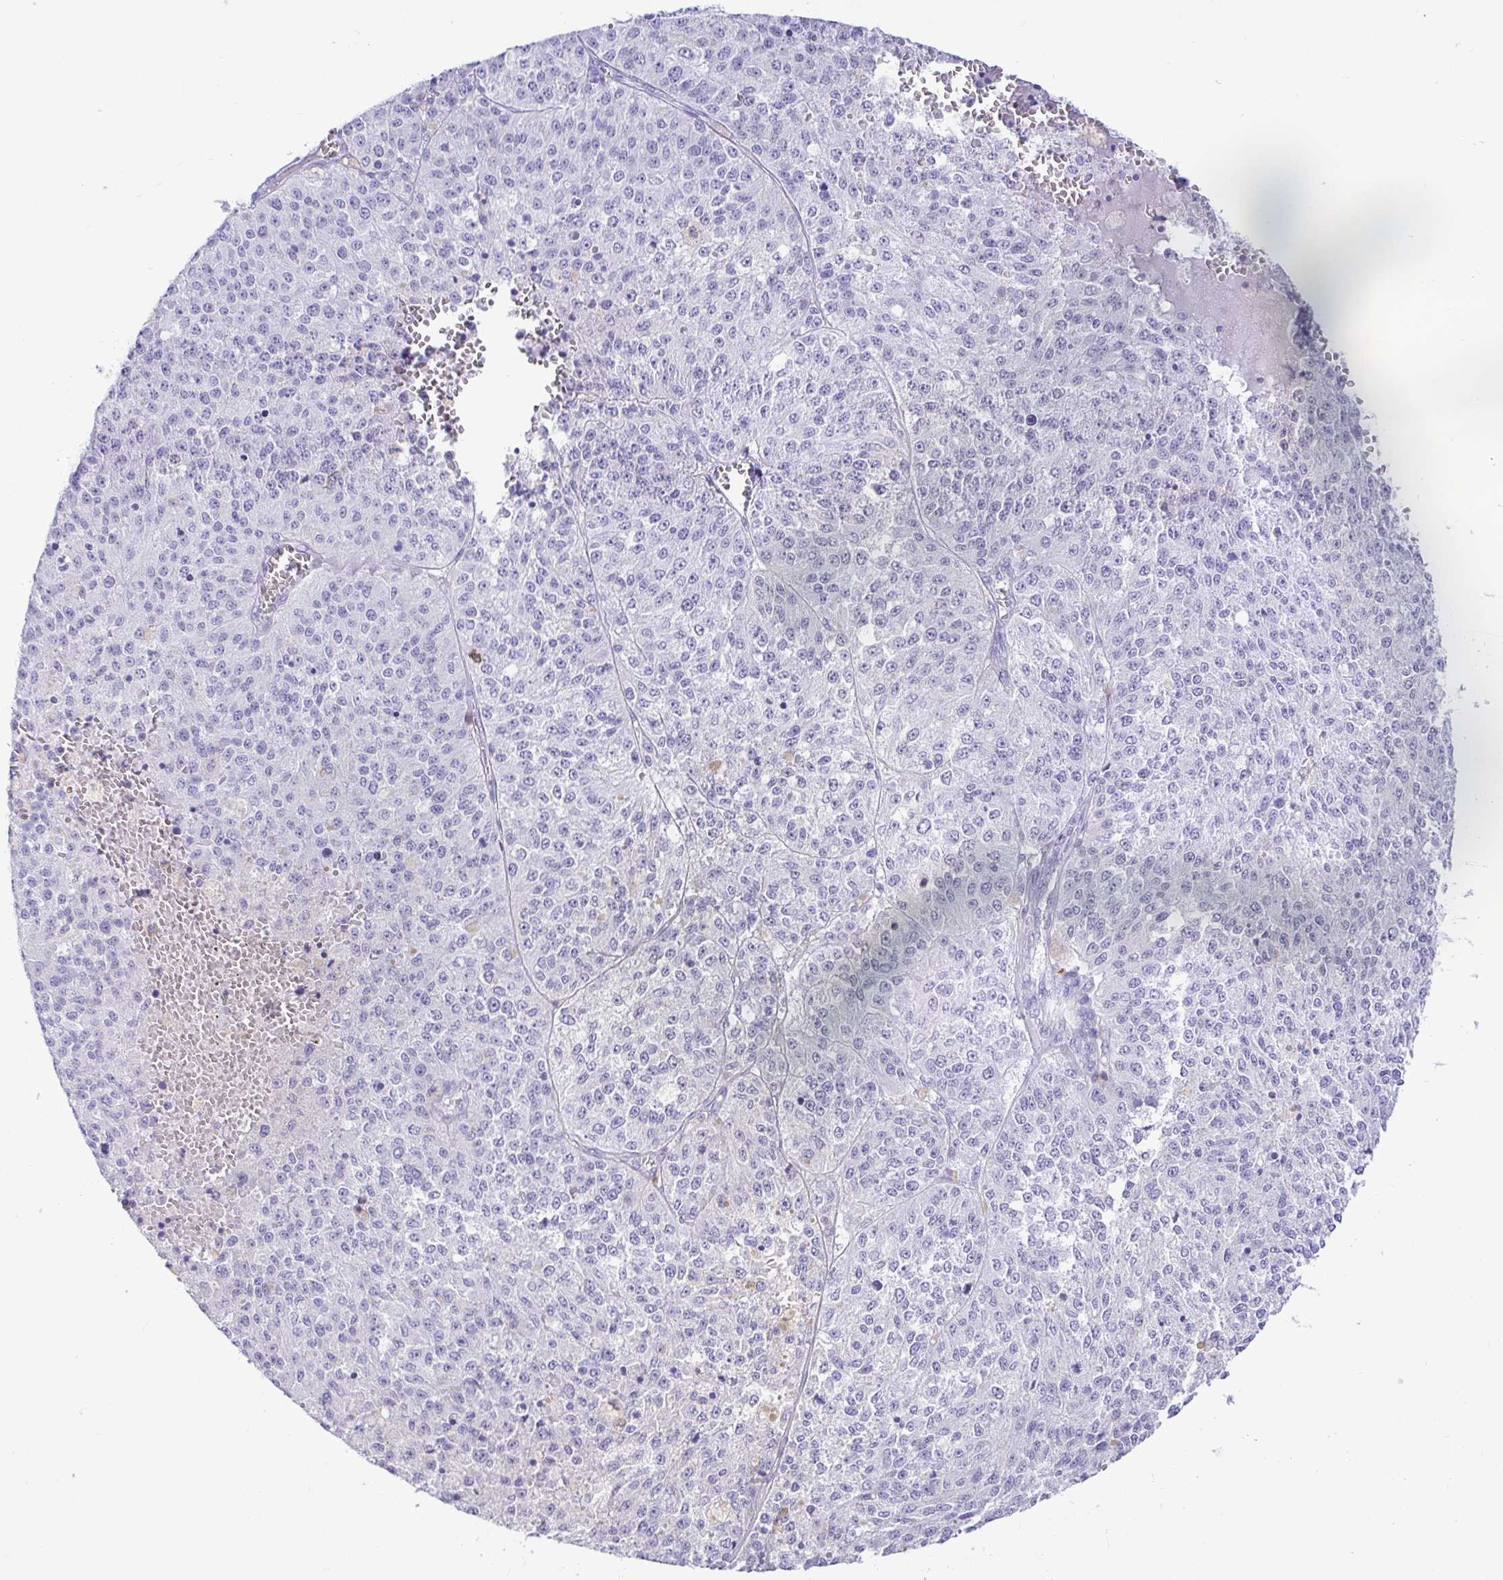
{"staining": {"intensity": "negative", "quantity": "none", "location": "none"}, "tissue": "melanoma", "cell_type": "Tumor cells", "image_type": "cancer", "snomed": [{"axis": "morphology", "description": "Malignant melanoma, Metastatic site"}, {"axis": "topography", "description": "Lymph node"}], "caption": "The image exhibits no staining of tumor cells in melanoma.", "gene": "CD5", "patient": {"sex": "female", "age": 64}}